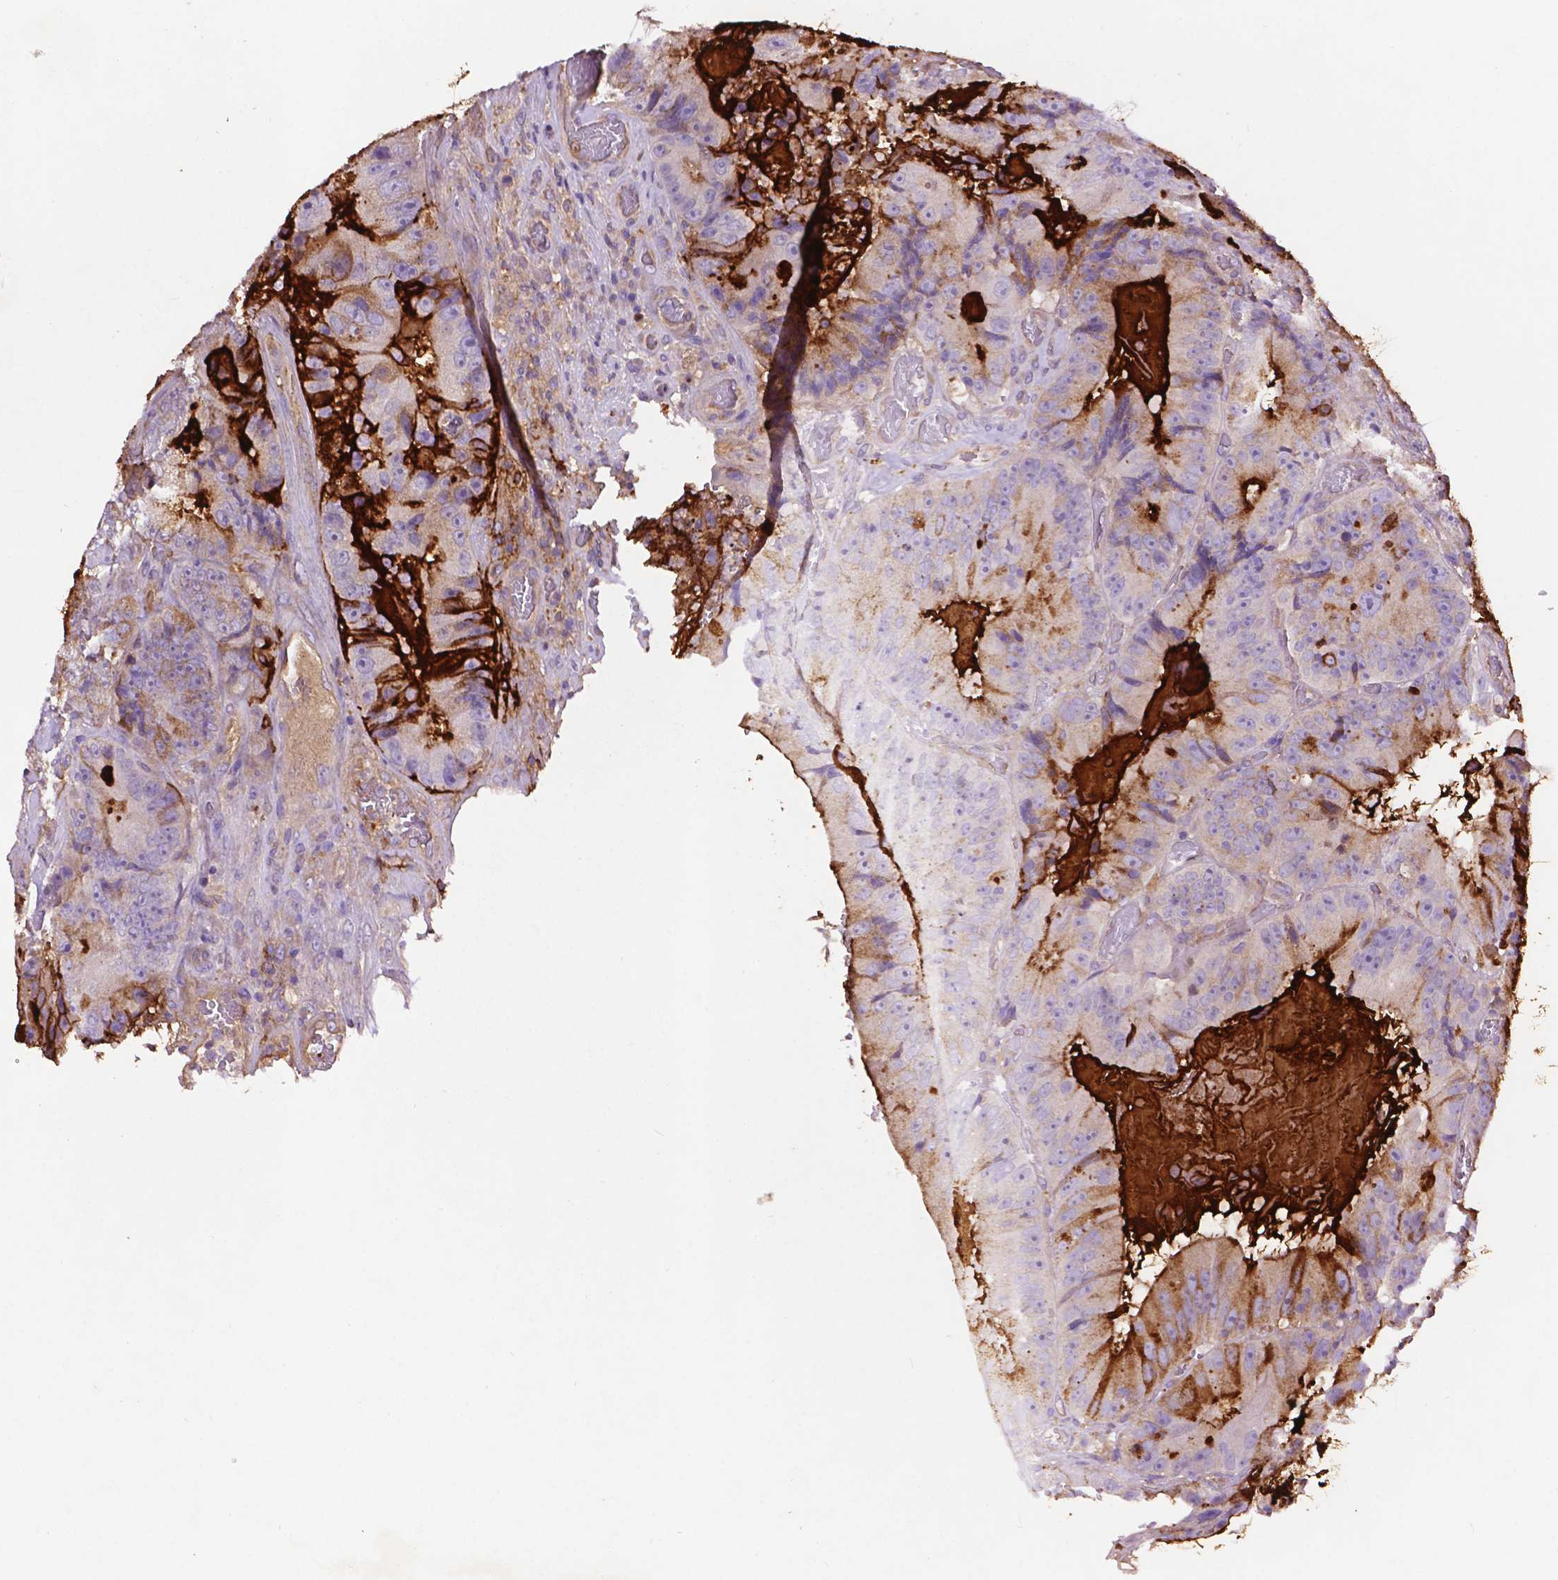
{"staining": {"intensity": "moderate", "quantity": "<25%", "location": "cytoplasmic/membranous"}, "tissue": "colorectal cancer", "cell_type": "Tumor cells", "image_type": "cancer", "snomed": [{"axis": "morphology", "description": "Adenocarcinoma, NOS"}, {"axis": "topography", "description": "Colon"}], "caption": "About <25% of tumor cells in human adenocarcinoma (colorectal) show moderate cytoplasmic/membranous protein staining as visualized by brown immunohistochemical staining.", "gene": "GDPD5", "patient": {"sex": "female", "age": 86}}